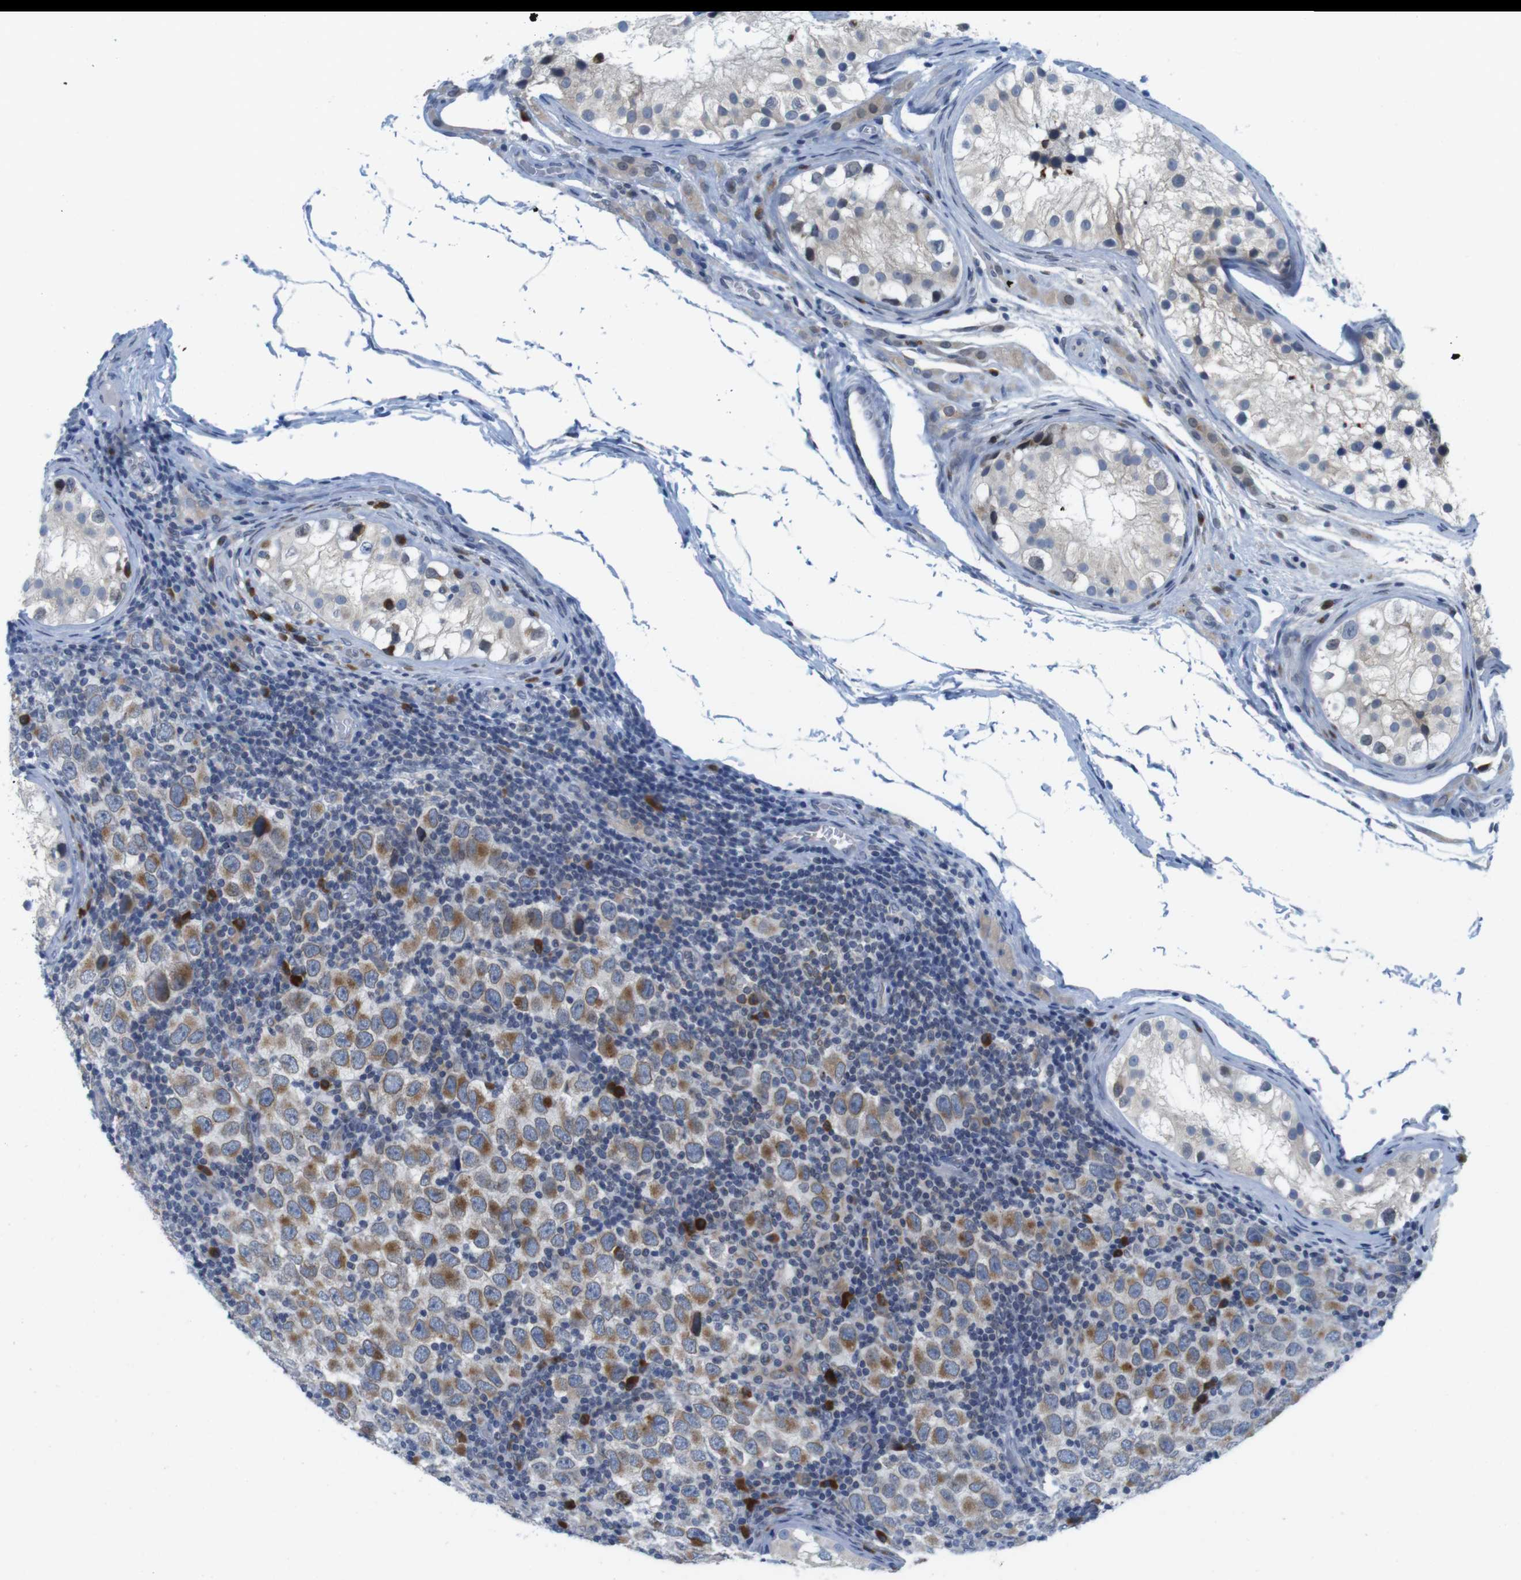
{"staining": {"intensity": "moderate", "quantity": "25%-75%", "location": "cytoplasmic/membranous"}, "tissue": "testis cancer", "cell_type": "Tumor cells", "image_type": "cancer", "snomed": [{"axis": "morphology", "description": "Carcinoma, Embryonal, NOS"}, {"axis": "topography", "description": "Testis"}], "caption": "This image demonstrates IHC staining of testis embryonal carcinoma, with medium moderate cytoplasmic/membranous staining in approximately 25%-75% of tumor cells.", "gene": "ERGIC3", "patient": {"sex": "male", "age": 21}}